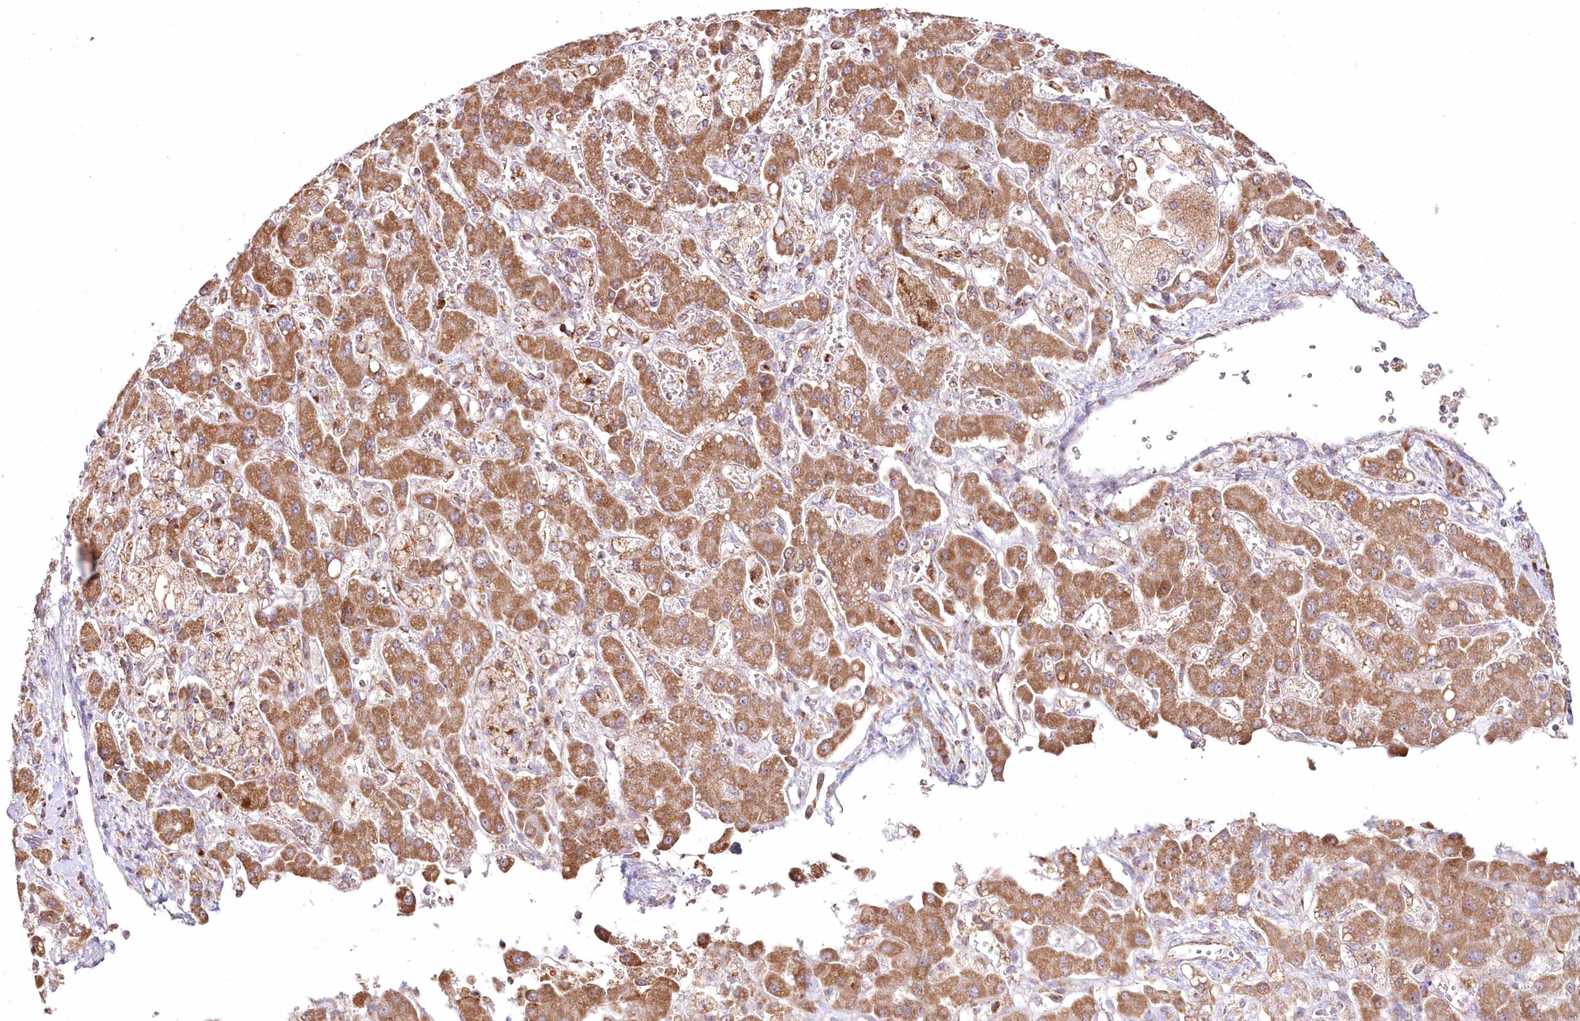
{"staining": {"intensity": "moderate", "quantity": ">75%", "location": "cytoplasmic/membranous"}, "tissue": "liver cancer", "cell_type": "Tumor cells", "image_type": "cancer", "snomed": [{"axis": "morphology", "description": "Cholangiocarcinoma"}, {"axis": "topography", "description": "Liver"}], "caption": "IHC of human liver cholangiocarcinoma exhibits medium levels of moderate cytoplasmic/membranous staining in about >75% of tumor cells.", "gene": "DNA2", "patient": {"sex": "male", "age": 50}}